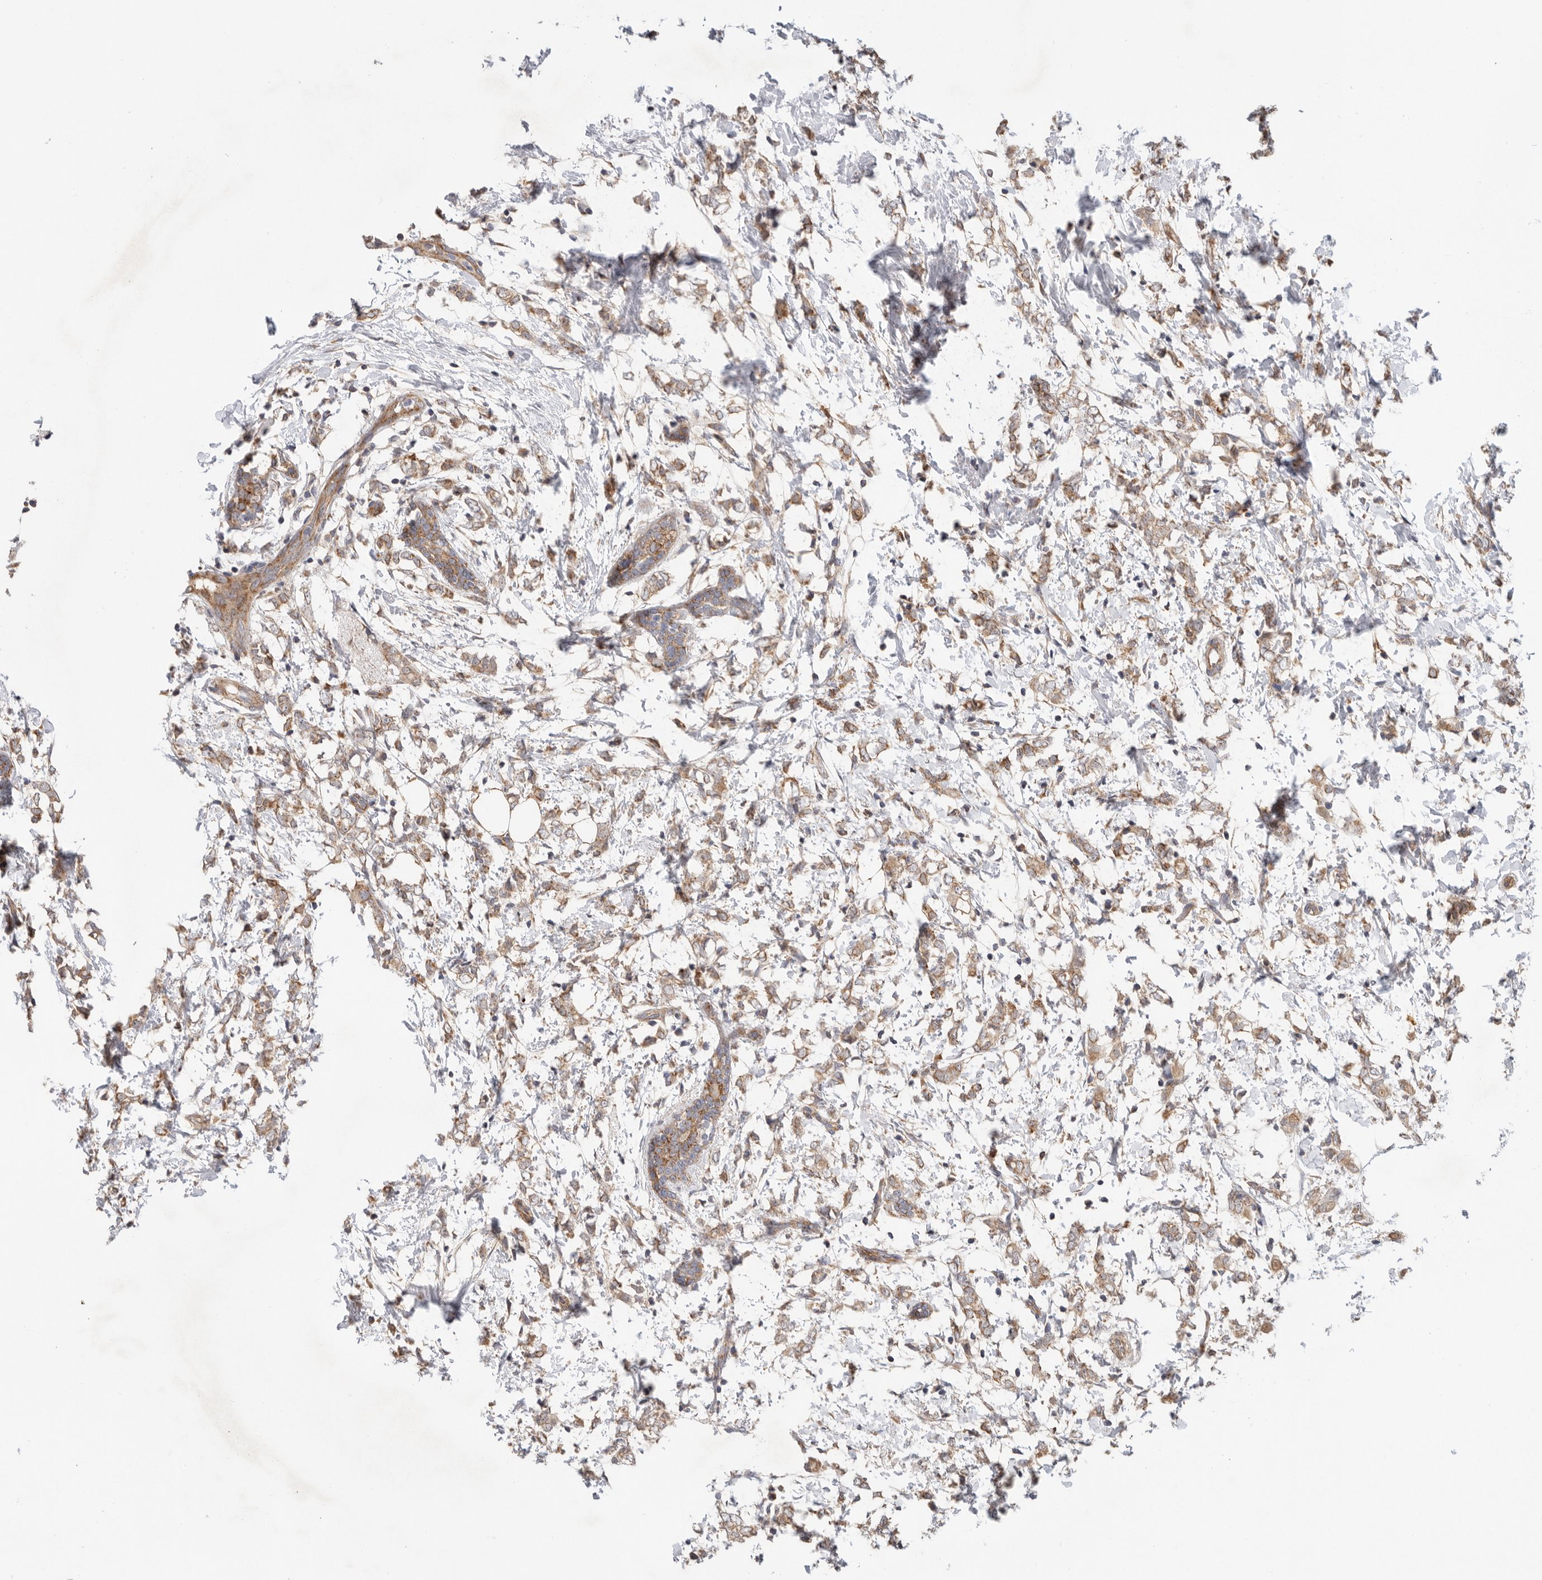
{"staining": {"intensity": "moderate", "quantity": ">75%", "location": "cytoplasmic/membranous"}, "tissue": "breast cancer", "cell_type": "Tumor cells", "image_type": "cancer", "snomed": [{"axis": "morphology", "description": "Normal tissue, NOS"}, {"axis": "morphology", "description": "Lobular carcinoma"}, {"axis": "topography", "description": "Breast"}], "caption": "Immunohistochemistry photomicrograph of neoplastic tissue: lobular carcinoma (breast) stained using immunohistochemistry displays medium levels of moderate protein expression localized specifically in the cytoplasmic/membranous of tumor cells, appearing as a cytoplasmic/membranous brown color.", "gene": "MTFR1L", "patient": {"sex": "female", "age": 47}}